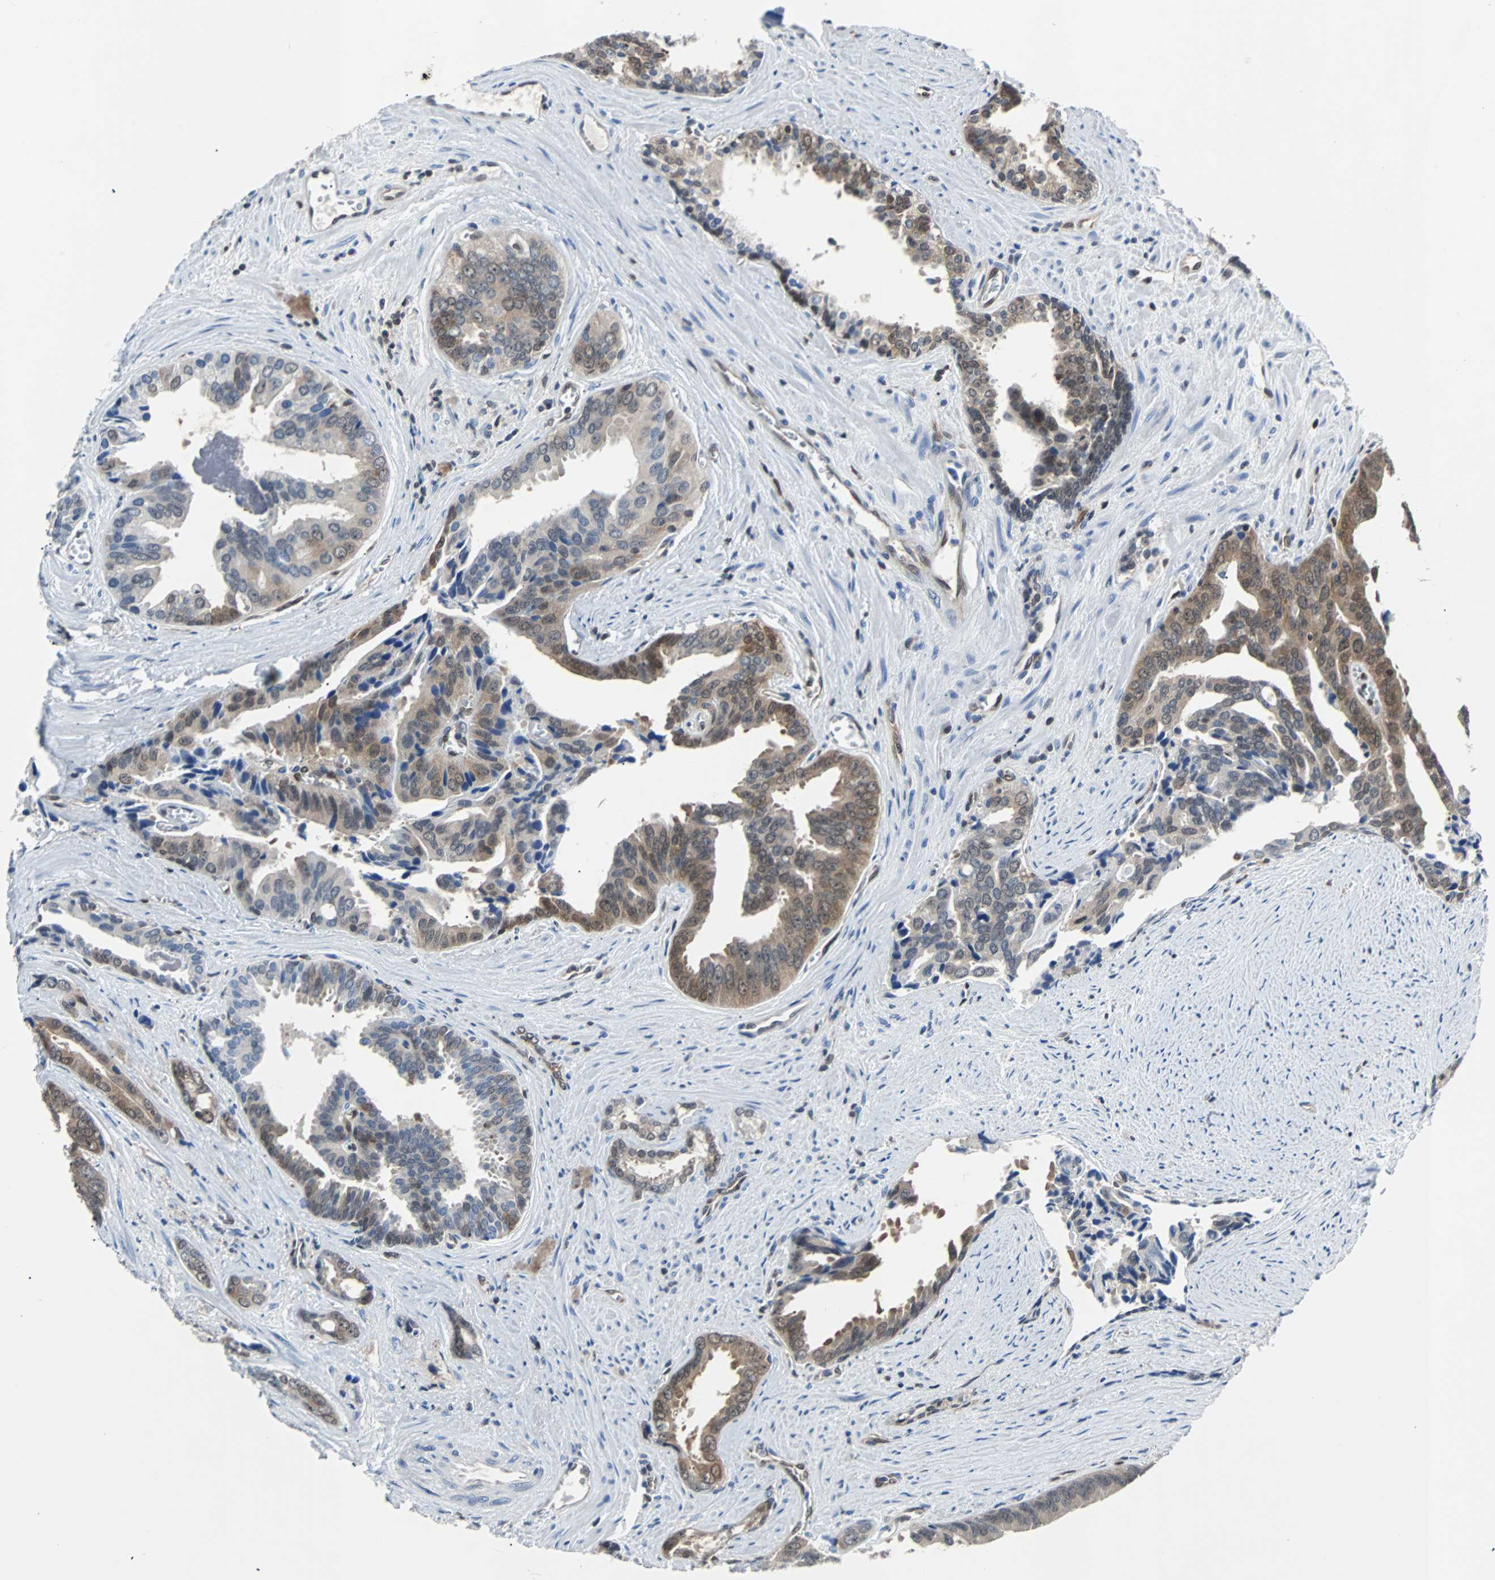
{"staining": {"intensity": "moderate", "quantity": "25%-75%", "location": "cytoplasmic/membranous,nuclear"}, "tissue": "prostate cancer", "cell_type": "Tumor cells", "image_type": "cancer", "snomed": [{"axis": "morphology", "description": "Adenocarcinoma, High grade"}, {"axis": "topography", "description": "Prostate"}], "caption": "Human prostate cancer stained with a protein marker displays moderate staining in tumor cells.", "gene": "MAP2K6", "patient": {"sex": "male", "age": 67}}